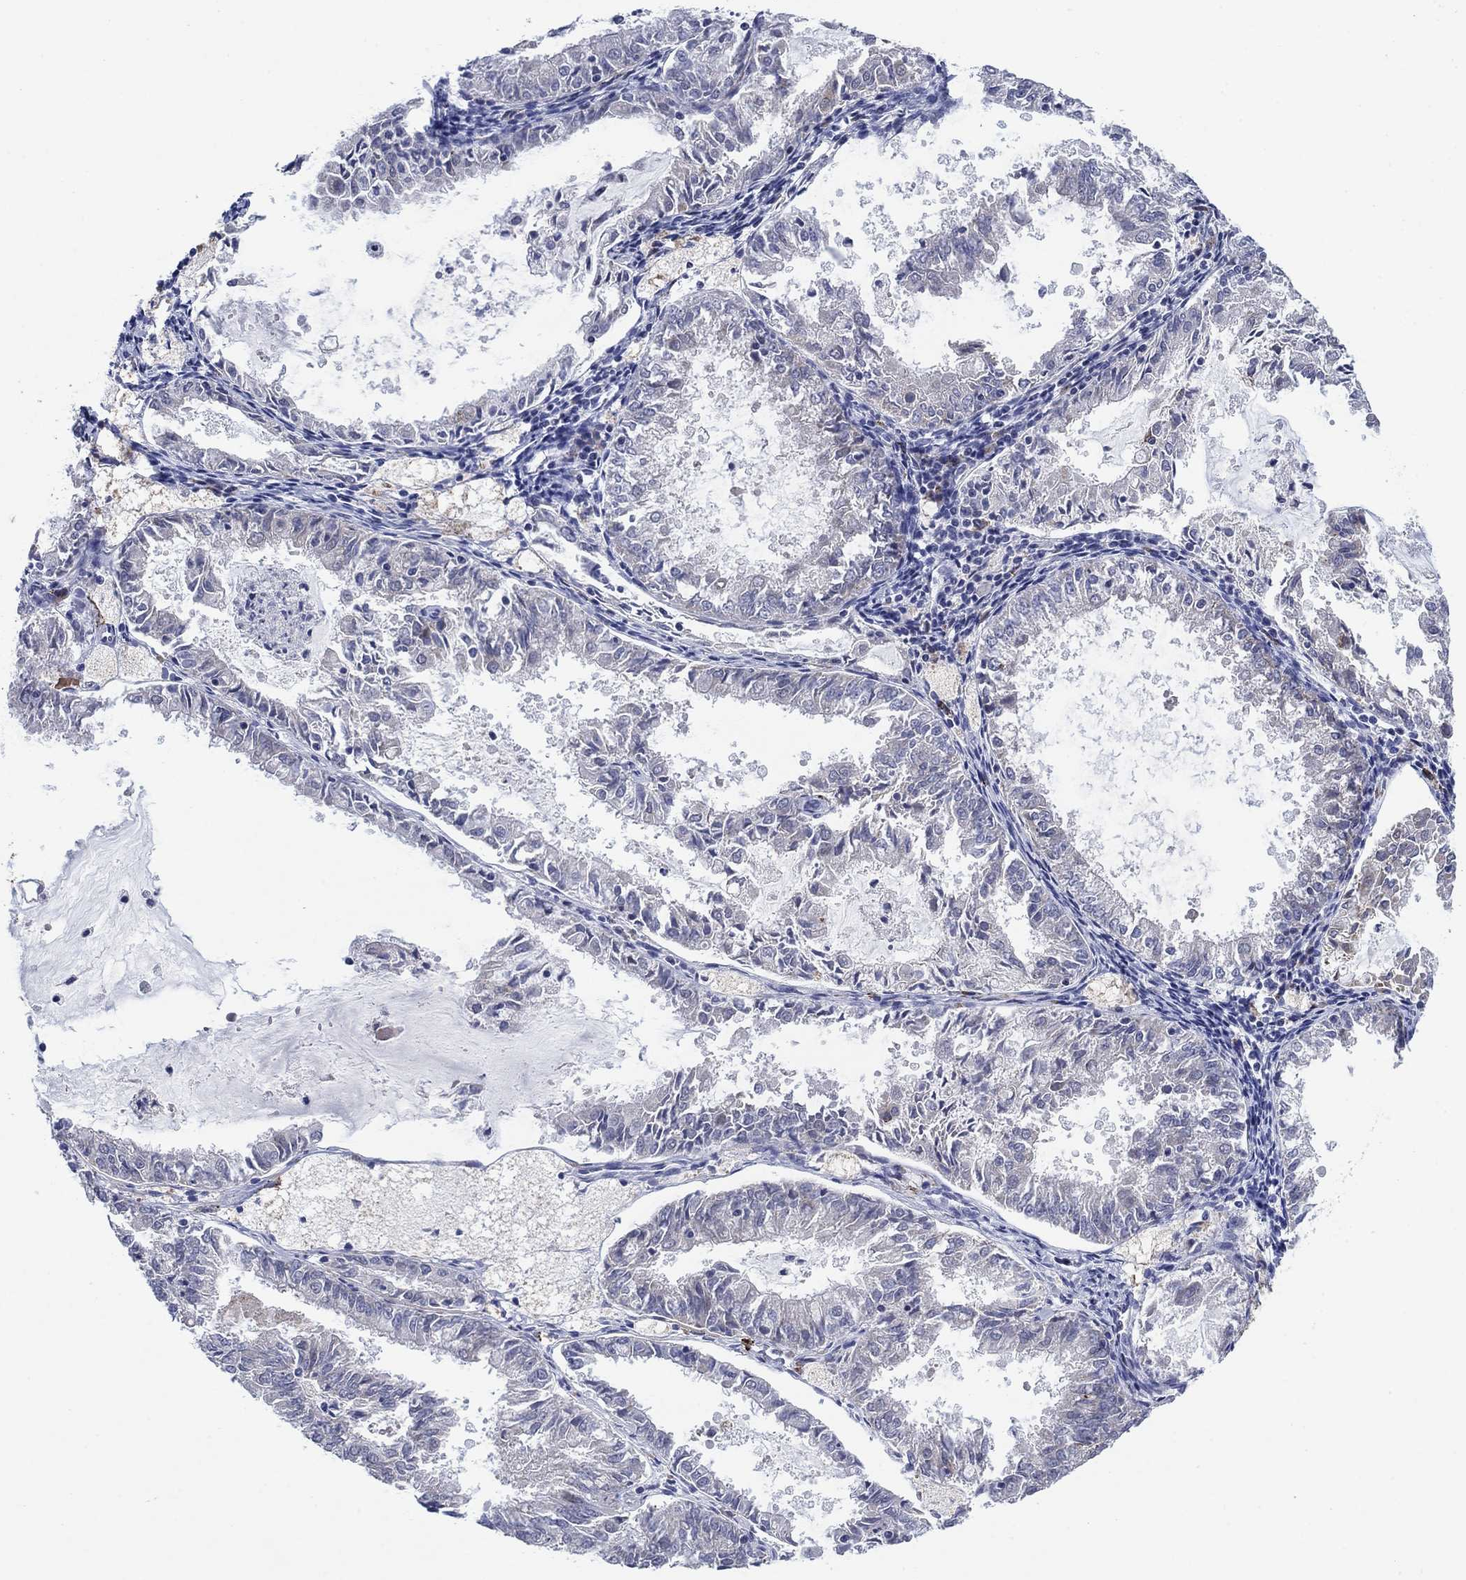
{"staining": {"intensity": "negative", "quantity": "none", "location": "none"}, "tissue": "endometrial cancer", "cell_type": "Tumor cells", "image_type": "cancer", "snomed": [{"axis": "morphology", "description": "Adenocarcinoma, NOS"}, {"axis": "topography", "description": "Endometrium"}], "caption": "The micrograph demonstrates no staining of tumor cells in adenocarcinoma (endometrial).", "gene": "SDC1", "patient": {"sex": "female", "age": 57}}